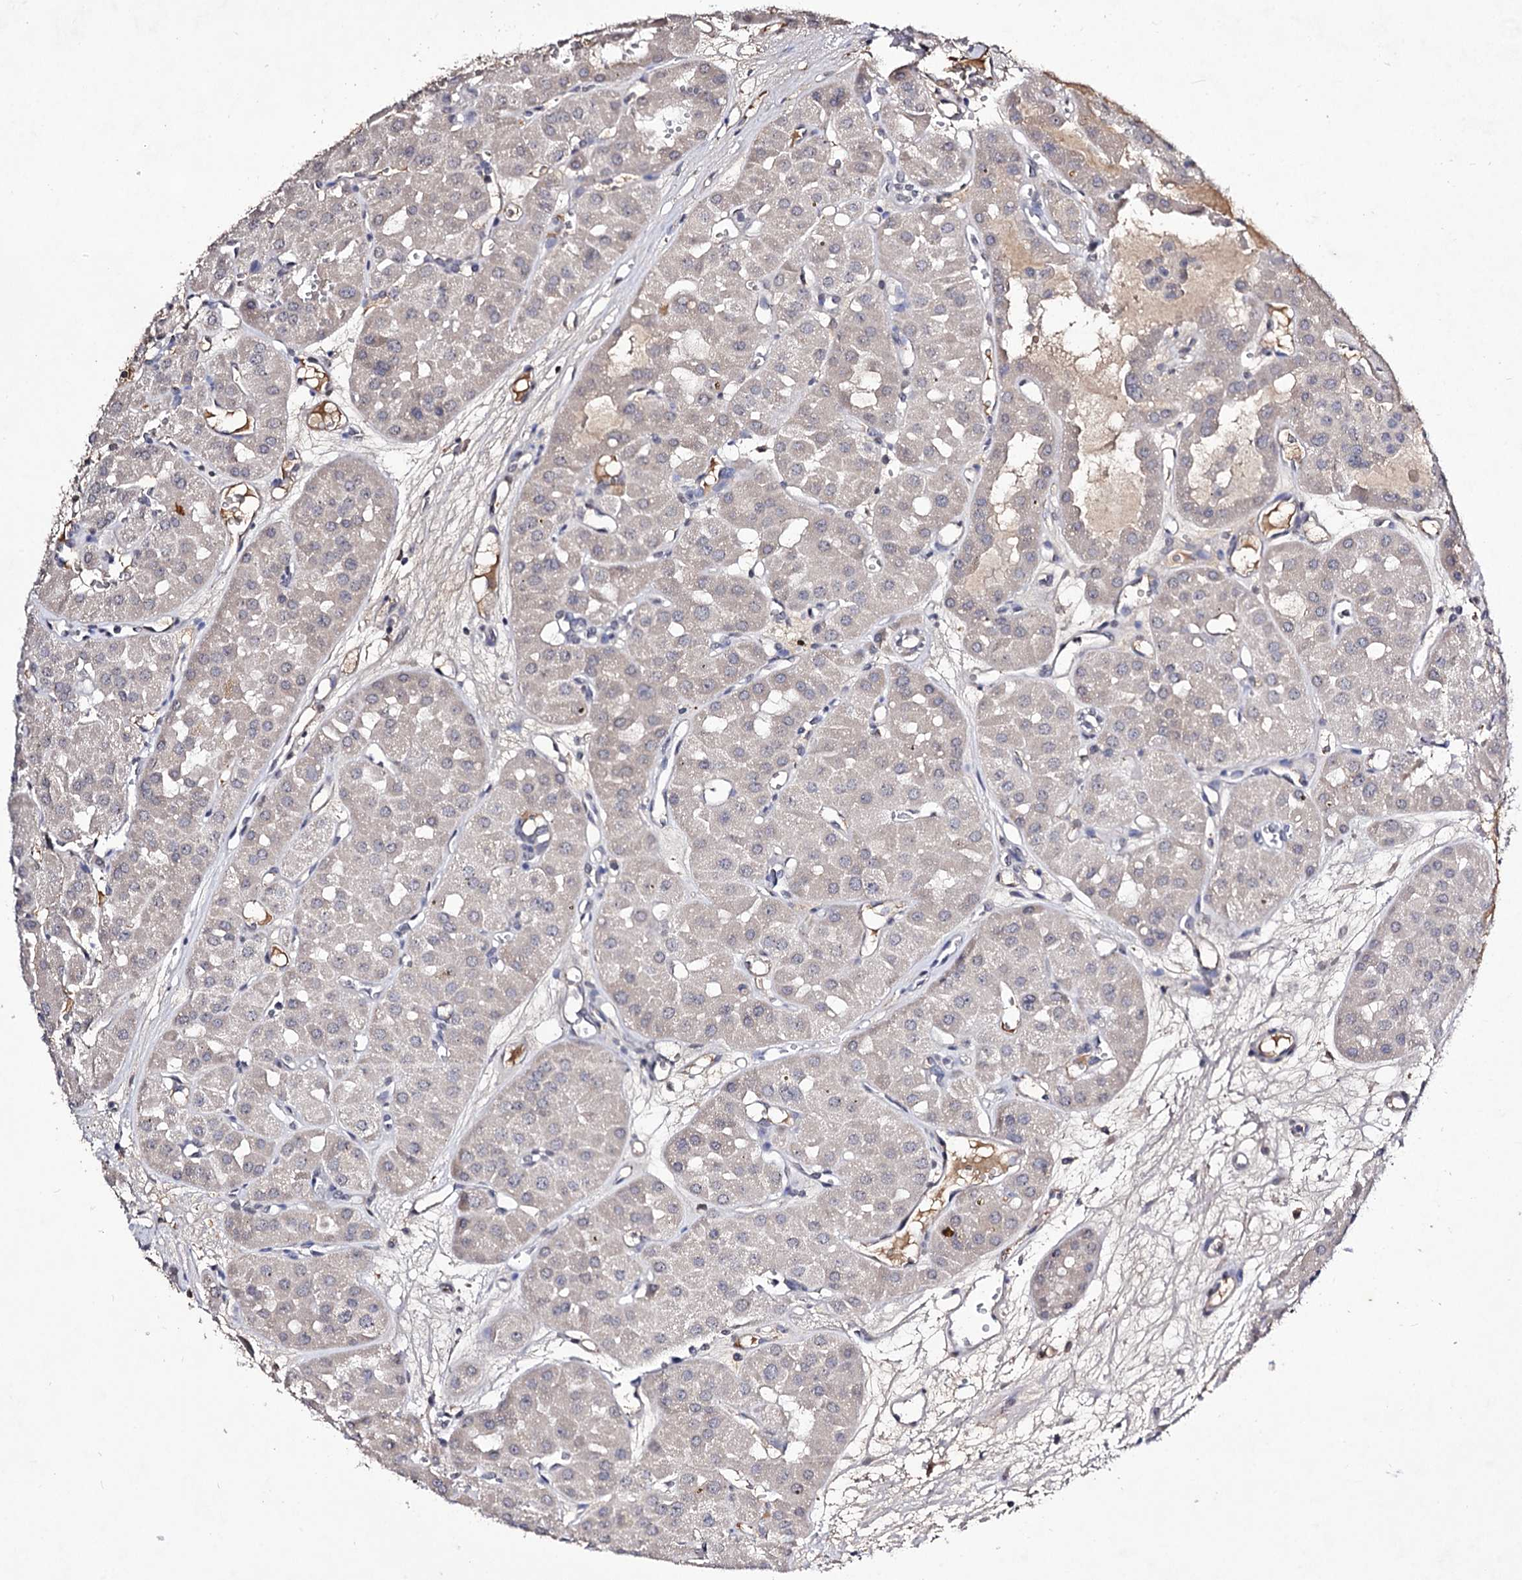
{"staining": {"intensity": "weak", "quantity": "25%-75%", "location": "cytoplasmic/membranous"}, "tissue": "renal cancer", "cell_type": "Tumor cells", "image_type": "cancer", "snomed": [{"axis": "morphology", "description": "Carcinoma, NOS"}, {"axis": "topography", "description": "Kidney"}], "caption": "Renal cancer stained for a protein shows weak cytoplasmic/membranous positivity in tumor cells. The staining is performed using DAB brown chromogen to label protein expression. The nuclei are counter-stained blue using hematoxylin.", "gene": "PLIN1", "patient": {"sex": "female", "age": 75}}